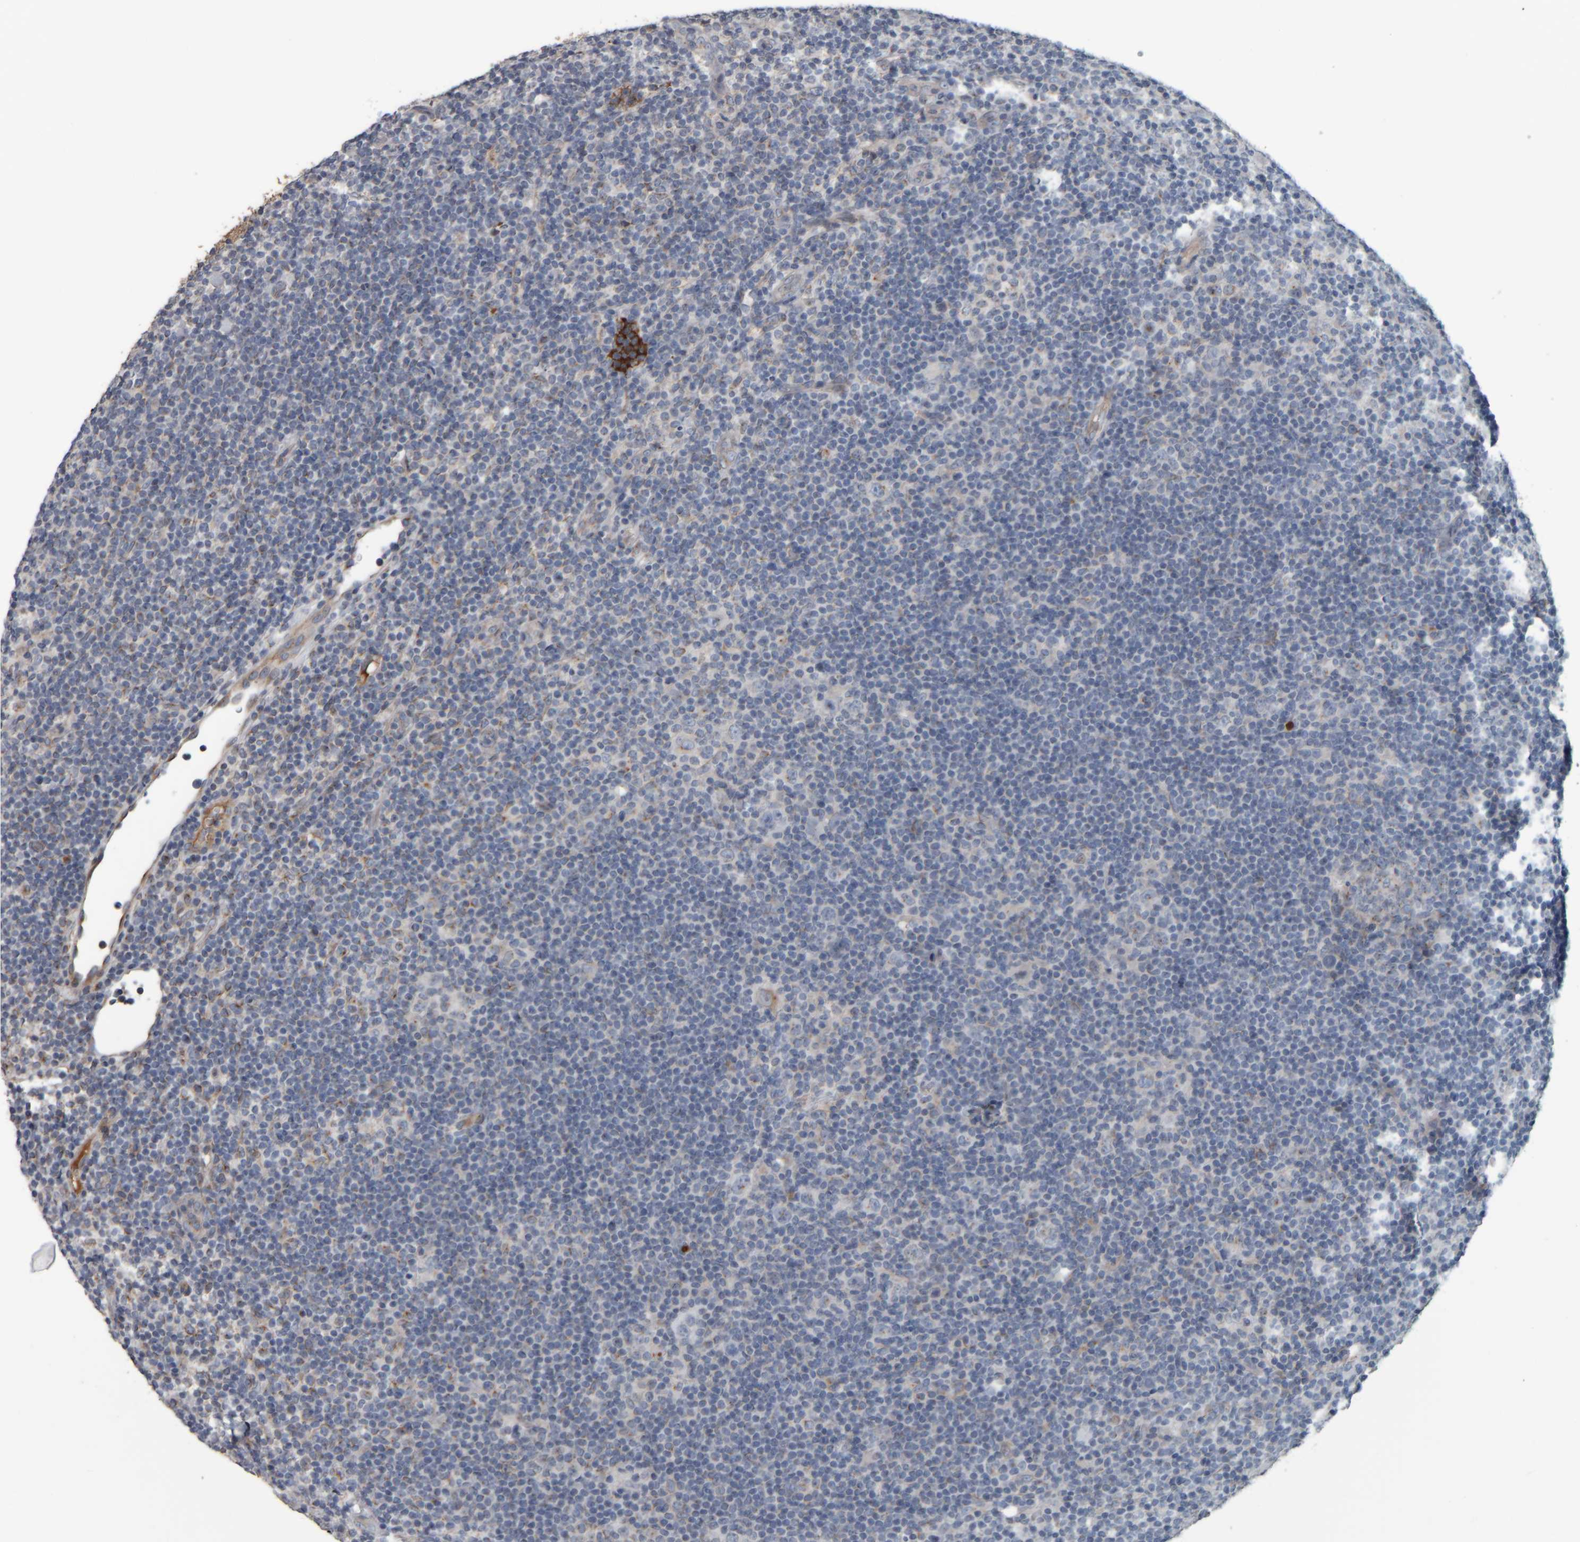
{"staining": {"intensity": "weak", "quantity": "<25%", "location": "cytoplasmic/membranous"}, "tissue": "lymphoma", "cell_type": "Tumor cells", "image_type": "cancer", "snomed": [{"axis": "morphology", "description": "Hodgkin's disease, NOS"}, {"axis": "topography", "description": "Lymph node"}], "caption": "Immunohistochemistry of human lymphoma exhibits no staining in tumor cells.", "gene": "CAVIN4", "patient": {"sex": "female", "age": 57}}